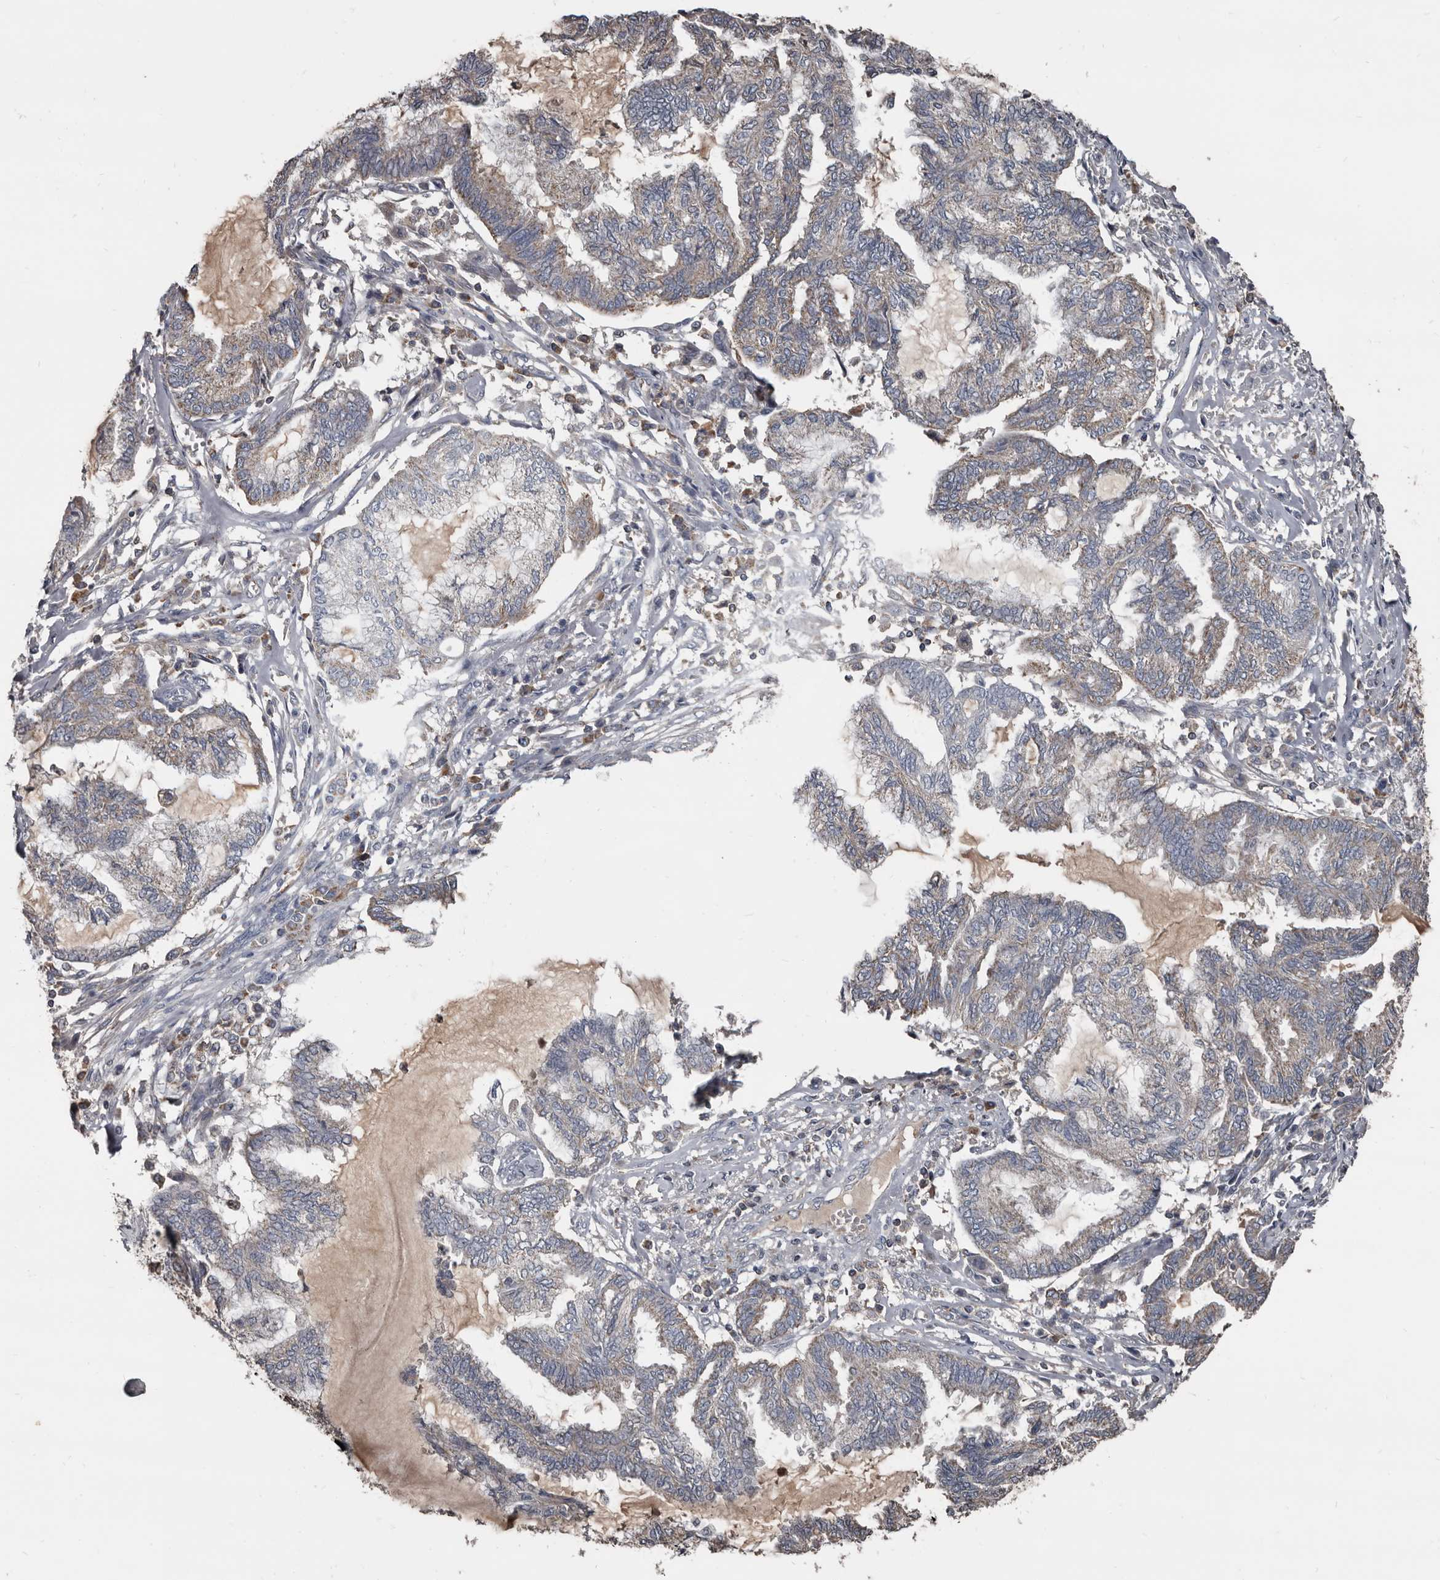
{"staining": {"intensity": "weak", "quantity": "<25%", "location": "cytoplasmic/membranous"}, "tissue": "endometrial cancer", "cell_type": "Tumor cells", "image_type": "cancer", "snomed": [{"axis": "morphology", "description": "Adenocarcinoma, NOS"}, {"axis": "topography", "description": "Endometrium"}], "caption": "Immunohistochemistry micrograph of neoplastic tissue: human adenocarcinoma (endometrial) stained with DAB (3,3'-diaminobenzidine) displays no significant protein positivity in tumor cells. Nuclei are stained in blue.", "gene": "GREB1", "patient": {"sex": "female", "age": 86}}